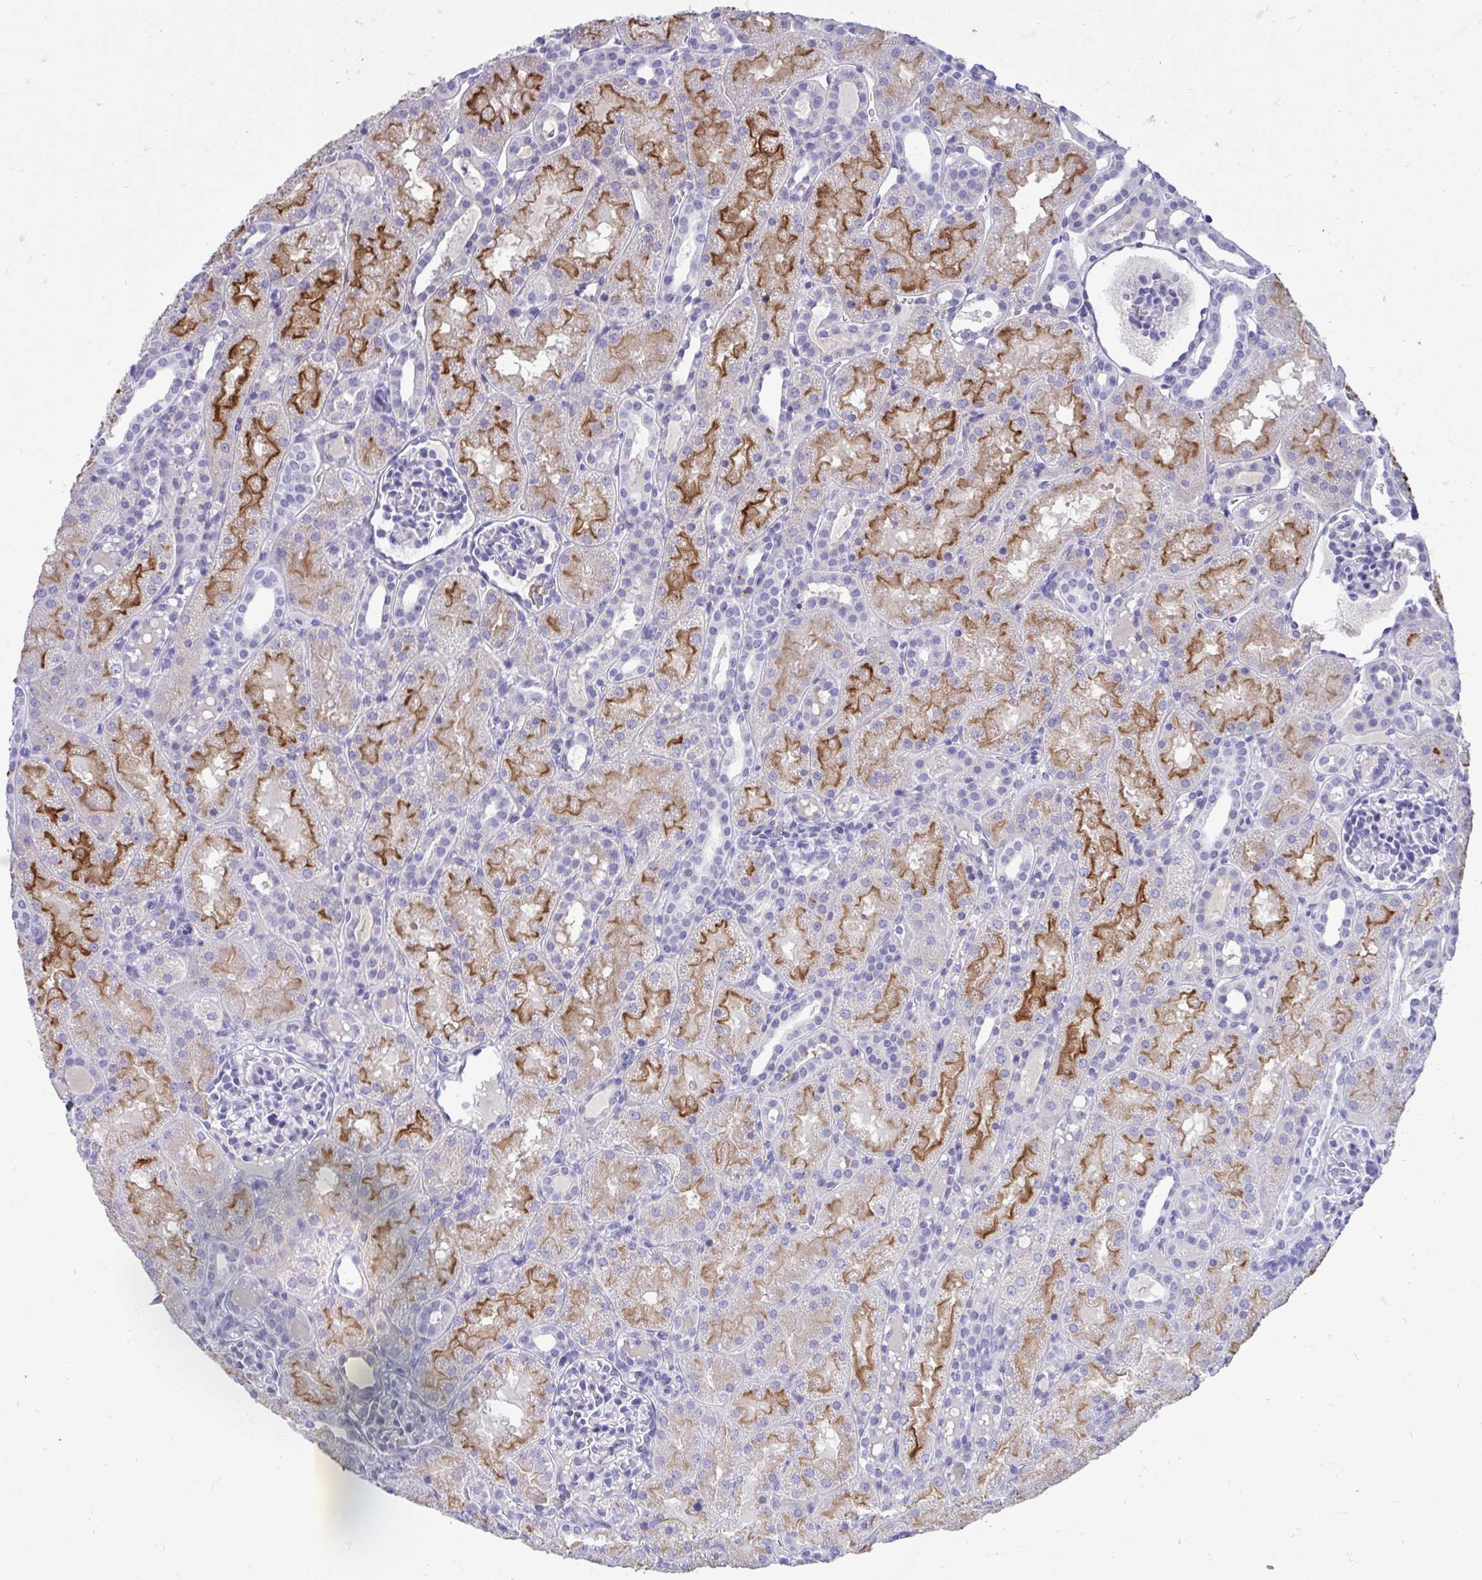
{"staining": {"intensity": "negative", "quantity": "none", "location": "none"}, "tissue": "kidney", "cell_type": "Cells in glomeruli", "image_type": "normal", "snomed": [{"axis": "morphology", "description": "Normal tissue, NOS"}, {"axis": "topography", "description": "Kidney"}], "caption": "DAB immunohistochemical staining of benign human kidney reveals no significant staining in cells in glomeruli.", "gene": "PIGZ", "patient": {"sex": "male", "age": 2}}